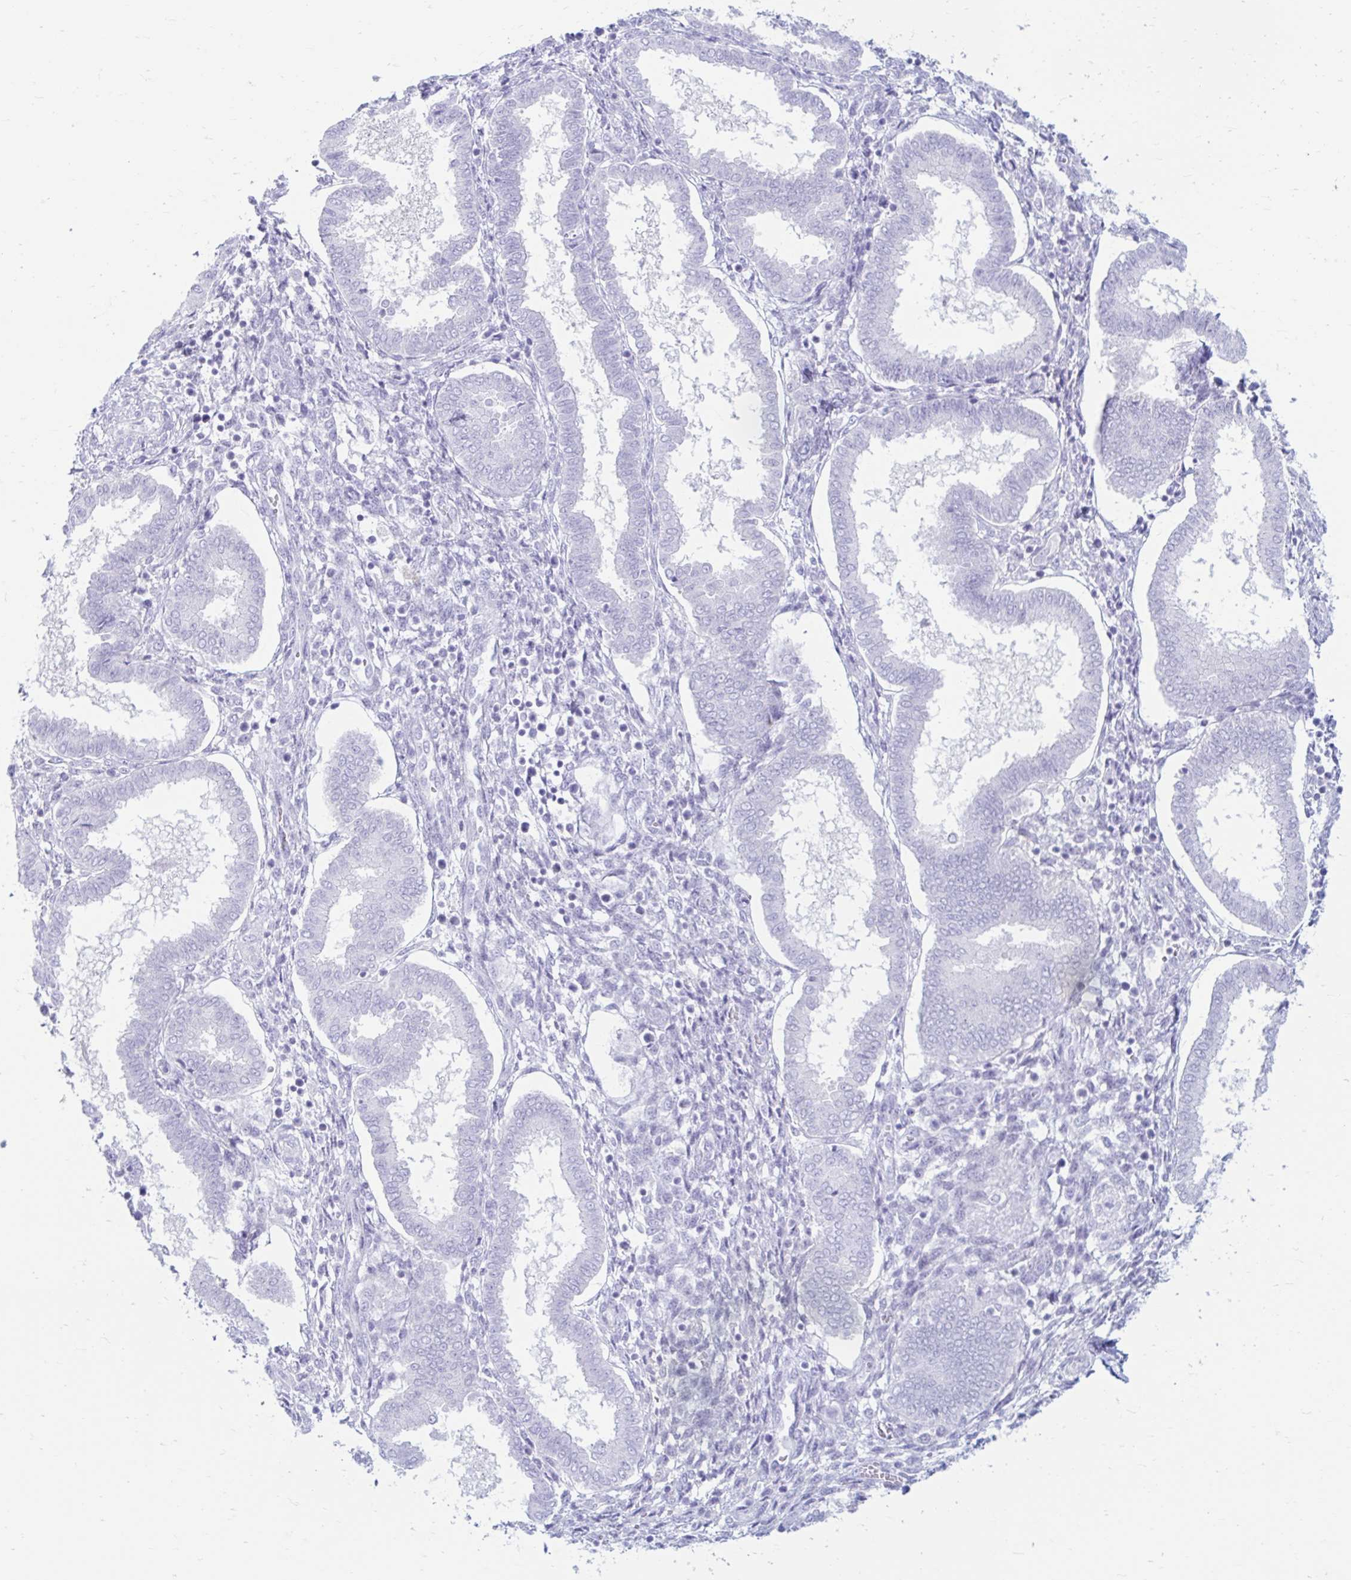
{"staining": {"intensity": "negative", "quantity": "none", "location": "none"}, "tissue": "endometrium", "cell_type": "Cells in endometrial stroma", "image_type": "normal", "snomed": [{"axis": "morphology", "description": "Normal tissue, NOS"}, {"axis": "topography", "description": "Endometrium"}], "caption": "Endometrium stained for a protein using IHC exhibits no staining cells in endometrial stroma.", "gene": "ERICH6", "patient": {"sex": "female", "age": 24}}